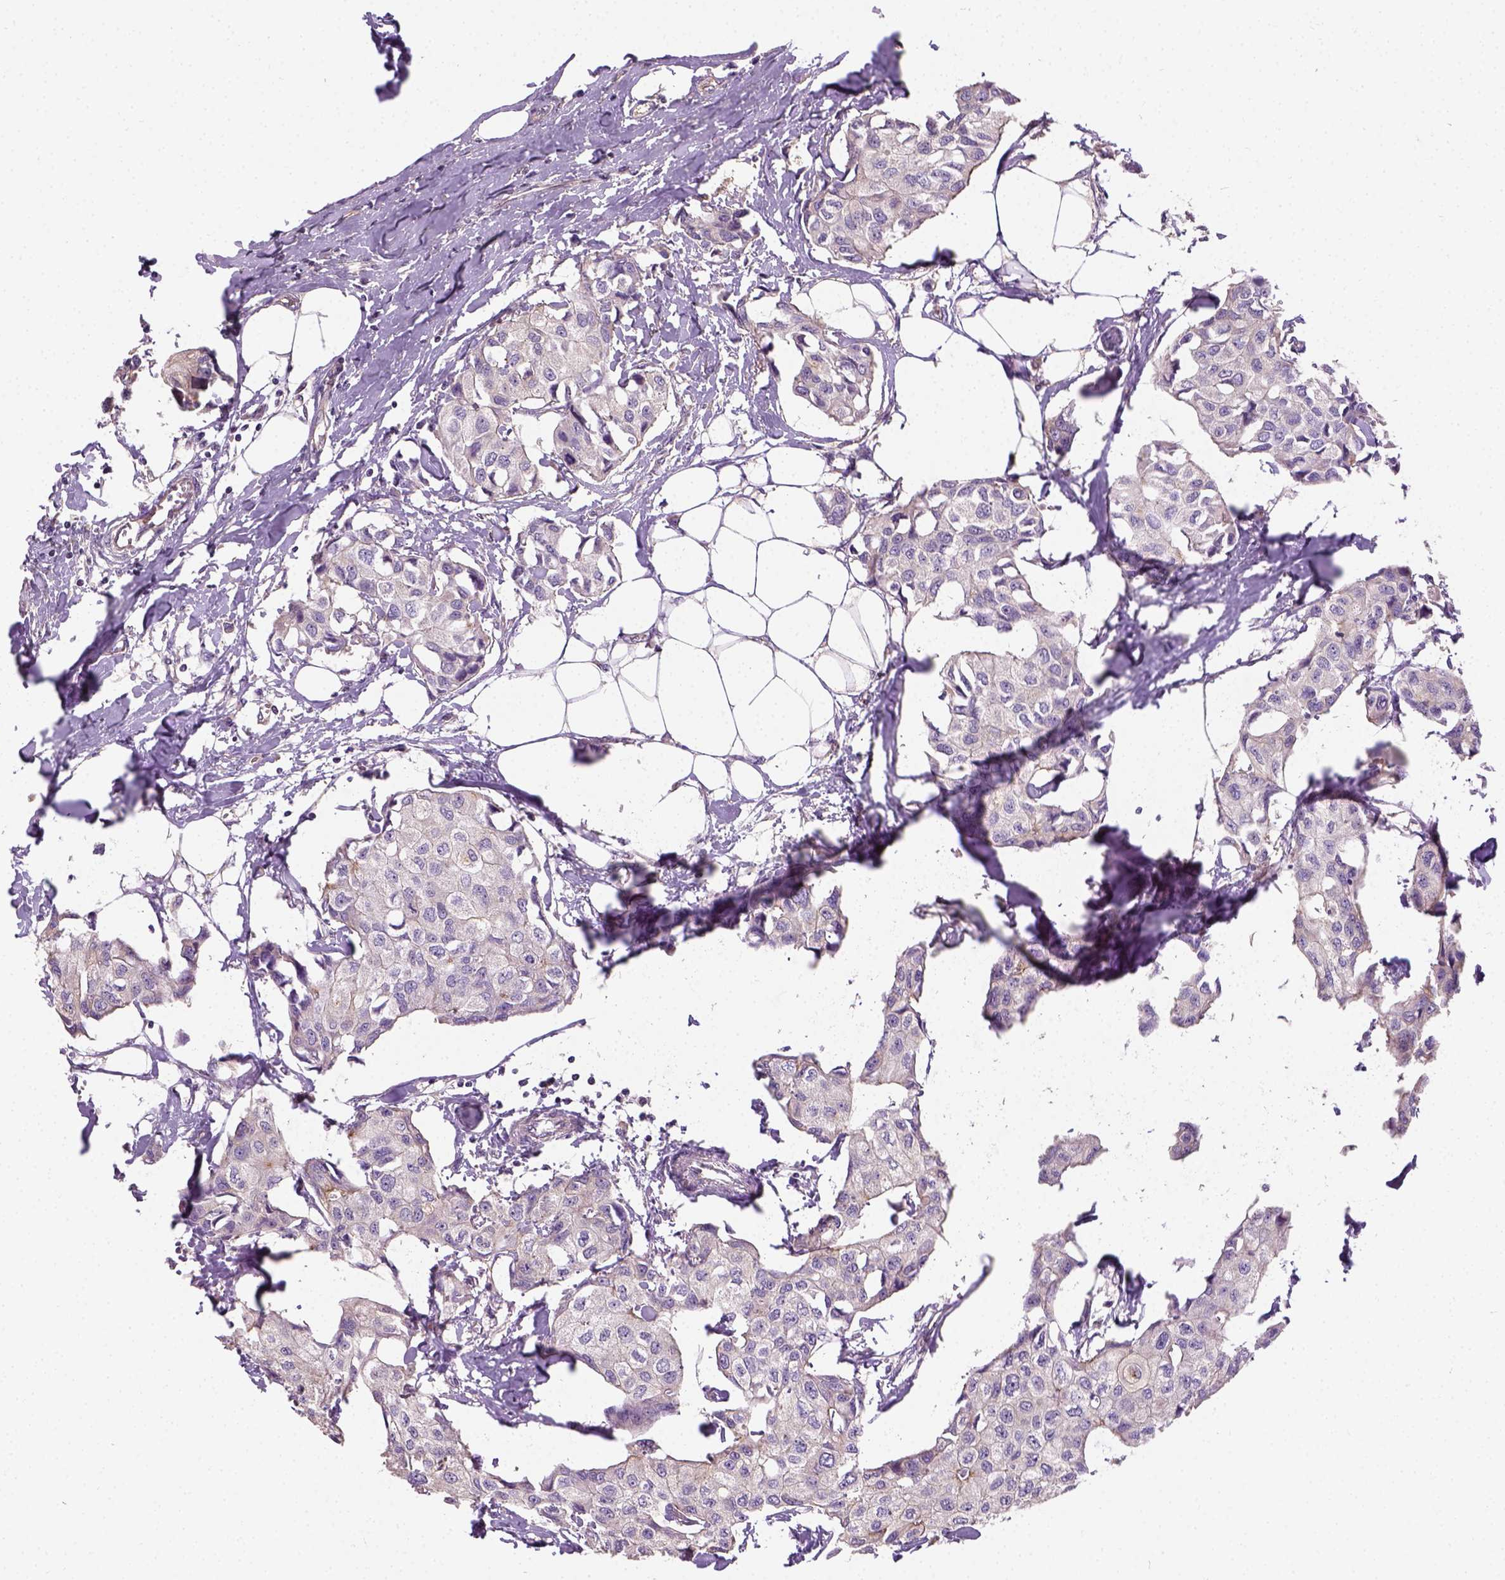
{"staining": {"intensity": "weak", "quantity": ">75%", "location": "cytoplasmic/membranous"}, "tissue": "breast cancer", "cell_type": "Tumor cells", "image_type": "cancer", "snomed": [{"axis": "morphology", "description": "Duct carcinoma"}, {"axis": "topography", "description": "Breast"}], "caption": "Immunohistochemistry staining of breast cancer, which exhibits low levels of weak cytoplasmic/membranous expression in approximately >75% of tumor cells indicating weak cytoplasmic/membranous protein staining. The staining was performed using DAB (3,3'-diaminobenzidine) (brown) for protein detection and nuclei were counterstained in hematoxylin (blue).", "gene": "CRACR2A", "patient": {"sex": "female", "age": 80}}